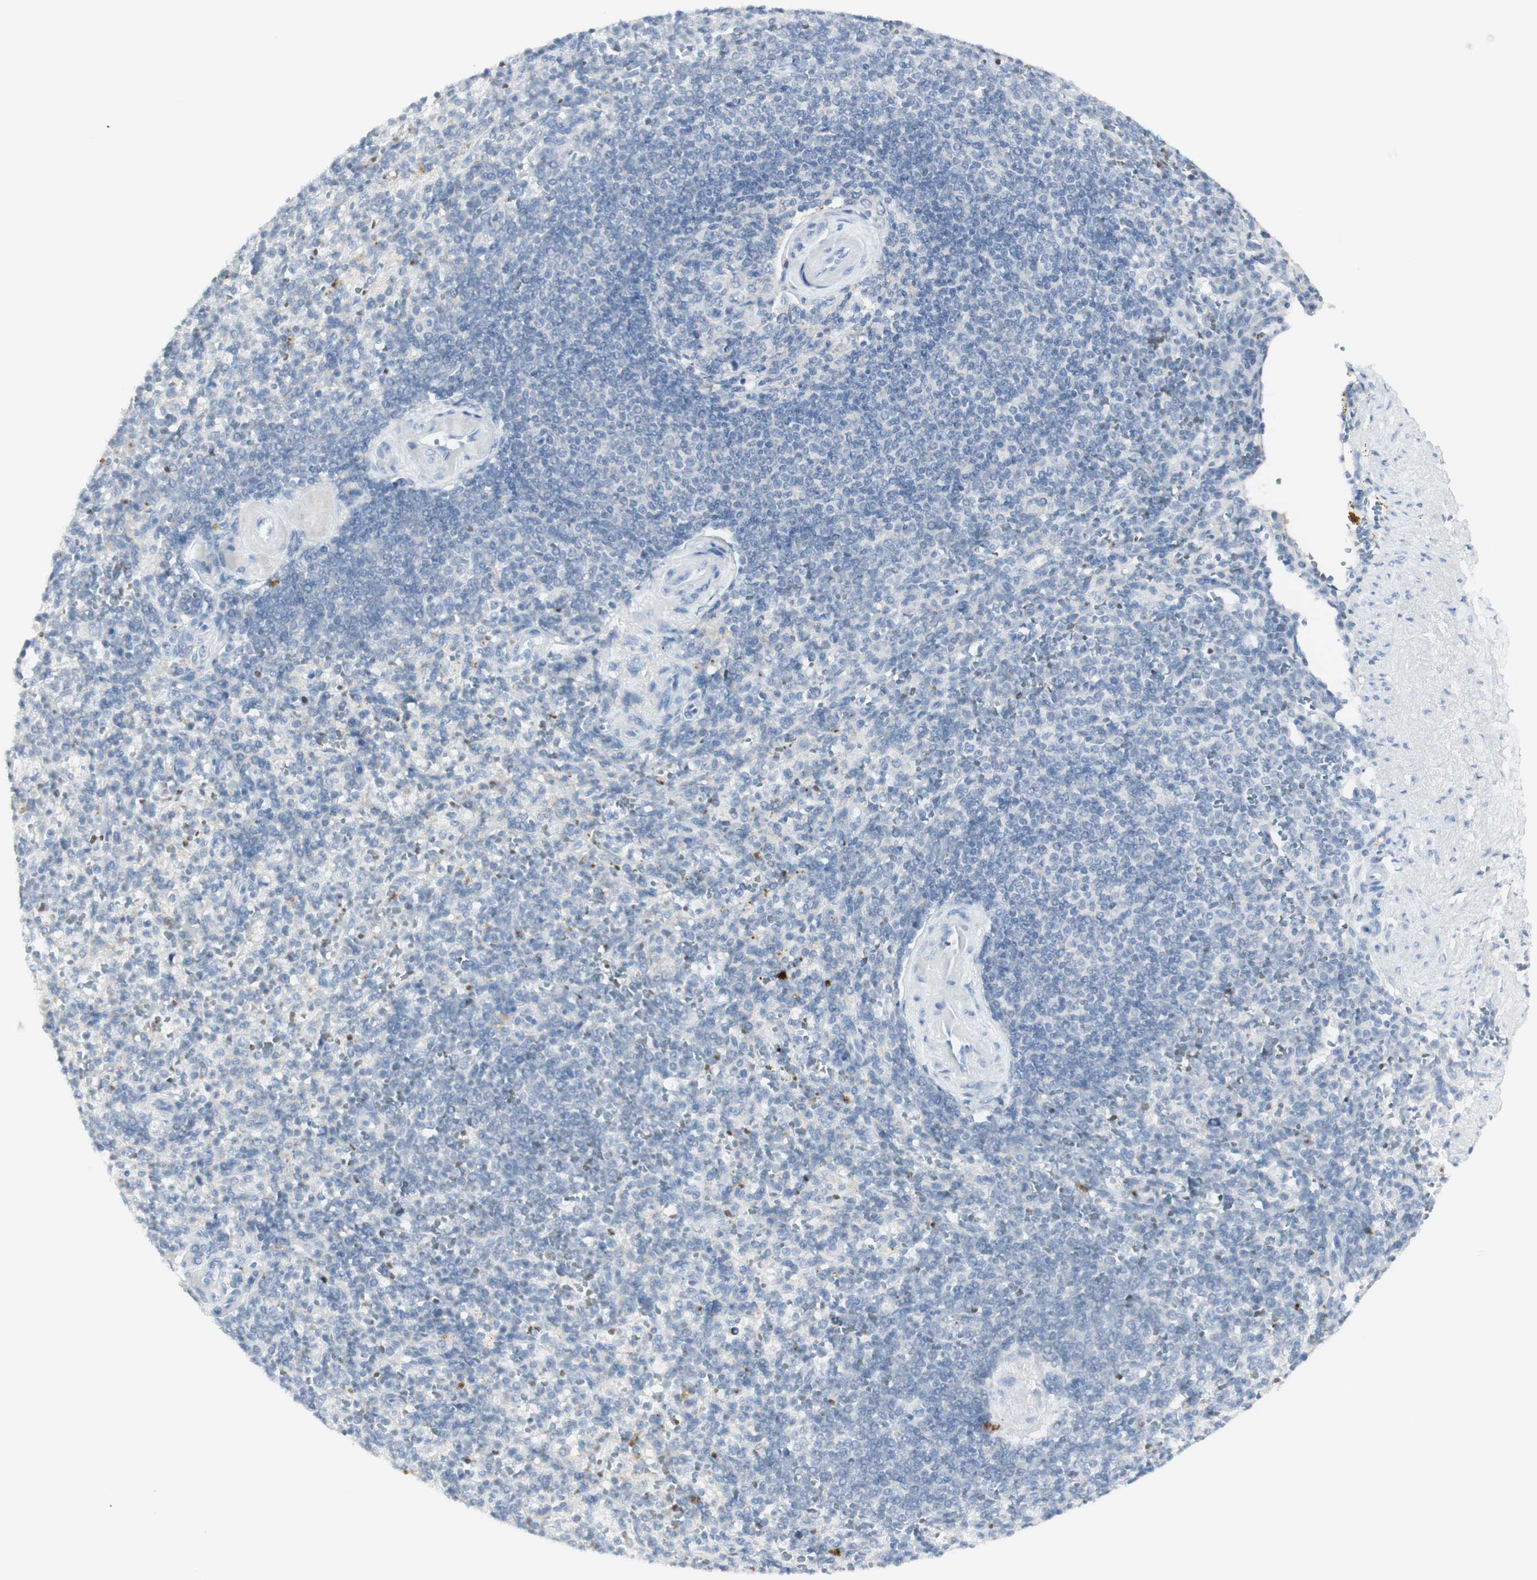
{"staining": {"intensity": "weak", "quantity": "25%-75%", "location": "cytoplasmic/membranous"}, "tissue": "spleen", "cell_type": "Cells in red pulp", "image_type": "normal", "snomed": [{"axis": "morphology", "description": "Normal tissue, NOS"}, {"axis": "topography", "description": "Spleen"}], "caption": "A low amount of weak cytoplasmic/membranous positivity is identified in about 25%-75% of cells in red pulp in unremarkable spleen. (DAB = brown stain, brightfield microscopy at high magnification).", "gene": "MDK", "patient": {"sex": "female", "age": 74}}